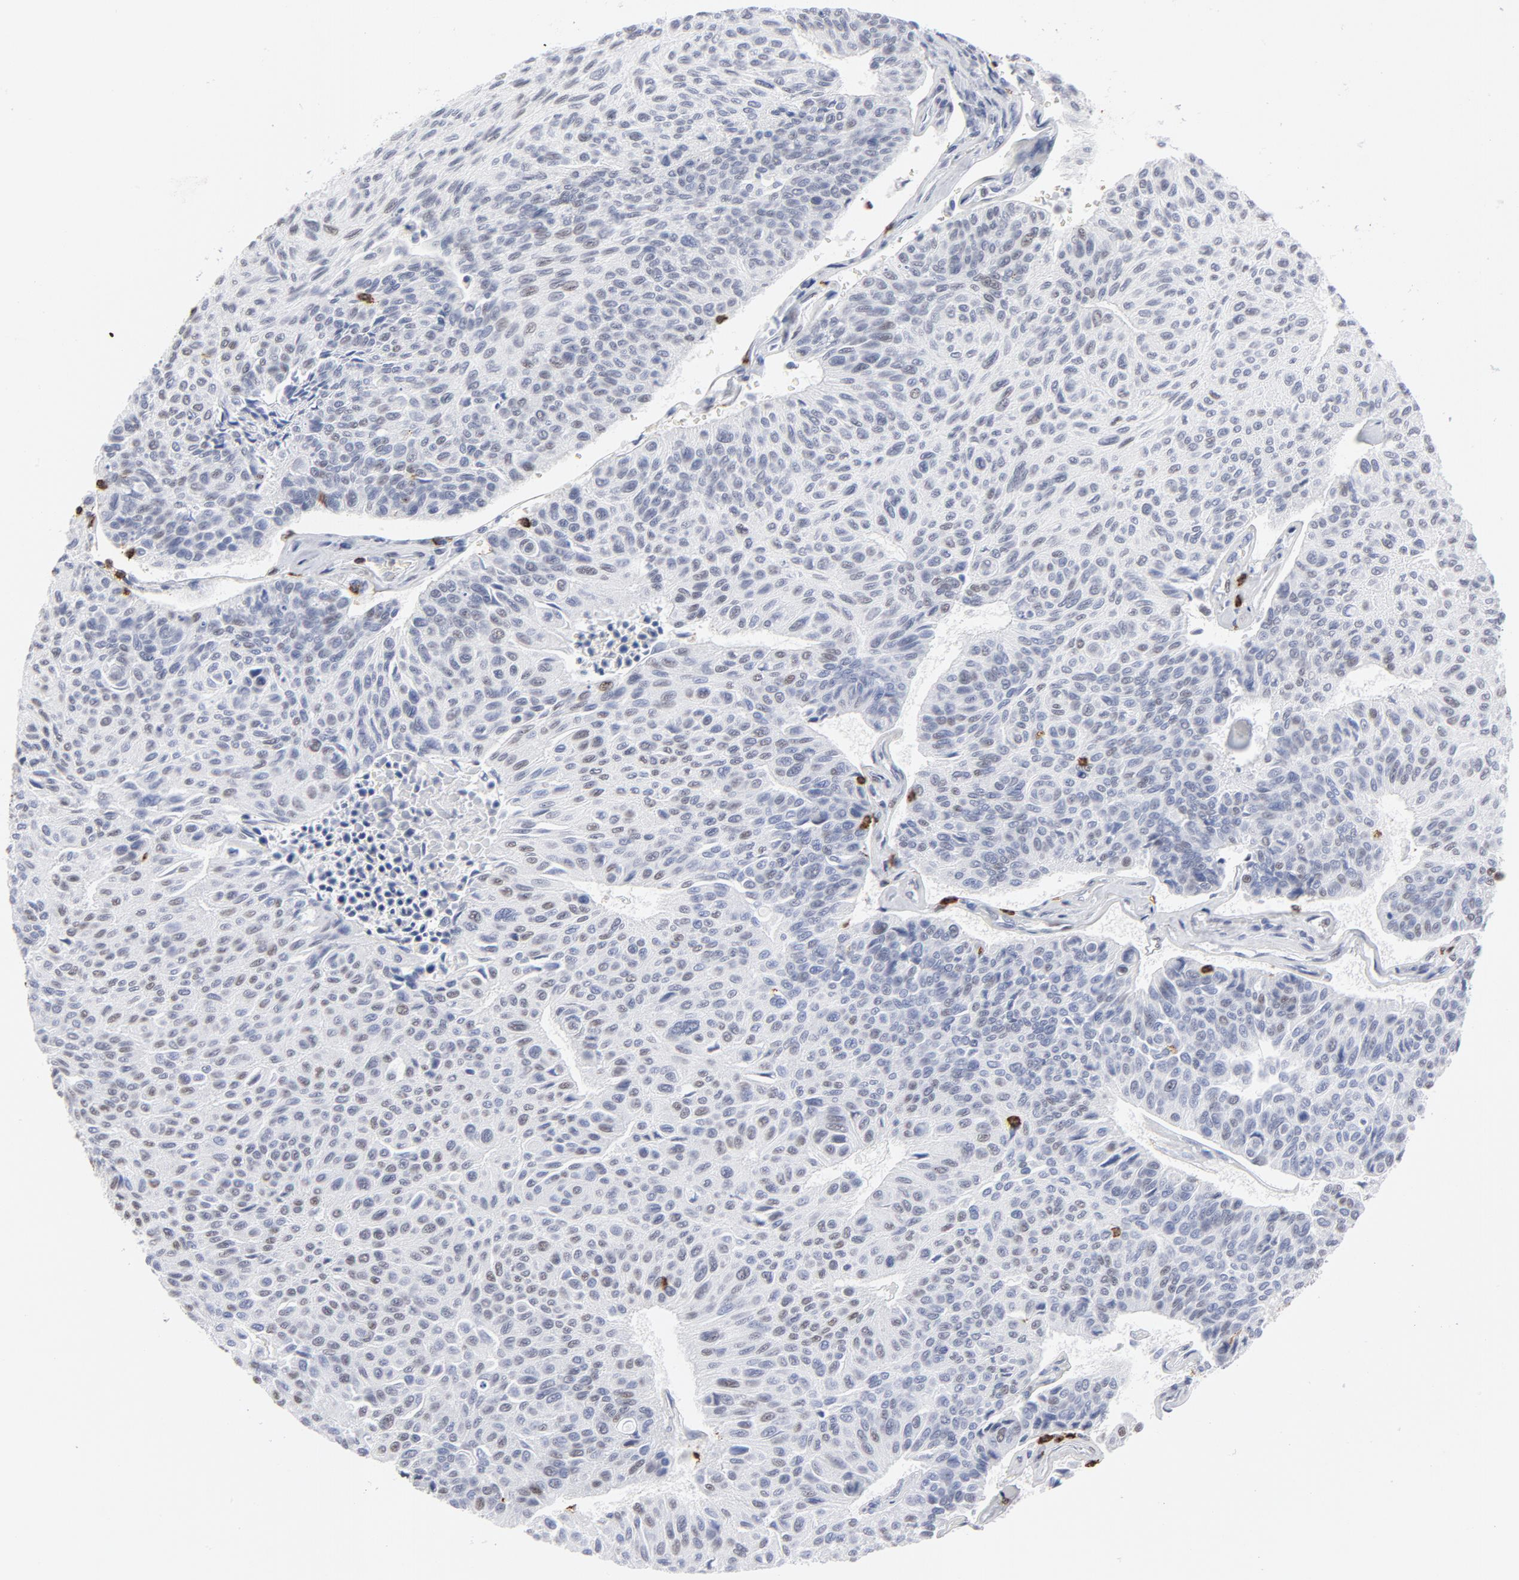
{"staining": {"intensity": "weak", "quantity": "<25%", "location": "nuclear"}, "tissue": "urothelial cancer", "cell_type": "Tumor cells", "image_type": "cancer", "snomed": [{"axis": "morphology", "description": "Urothelial carcinoma, High grade"}, {"axis": "topography", "description": "Urinary bladder"}], "caption": "Human urothelial cancer stained for a protein using immunohistochemistry (IHC) shows no positivity in tumor cells.", "gene": "CD2", "patient": {"sex": "male", "age": 66}}